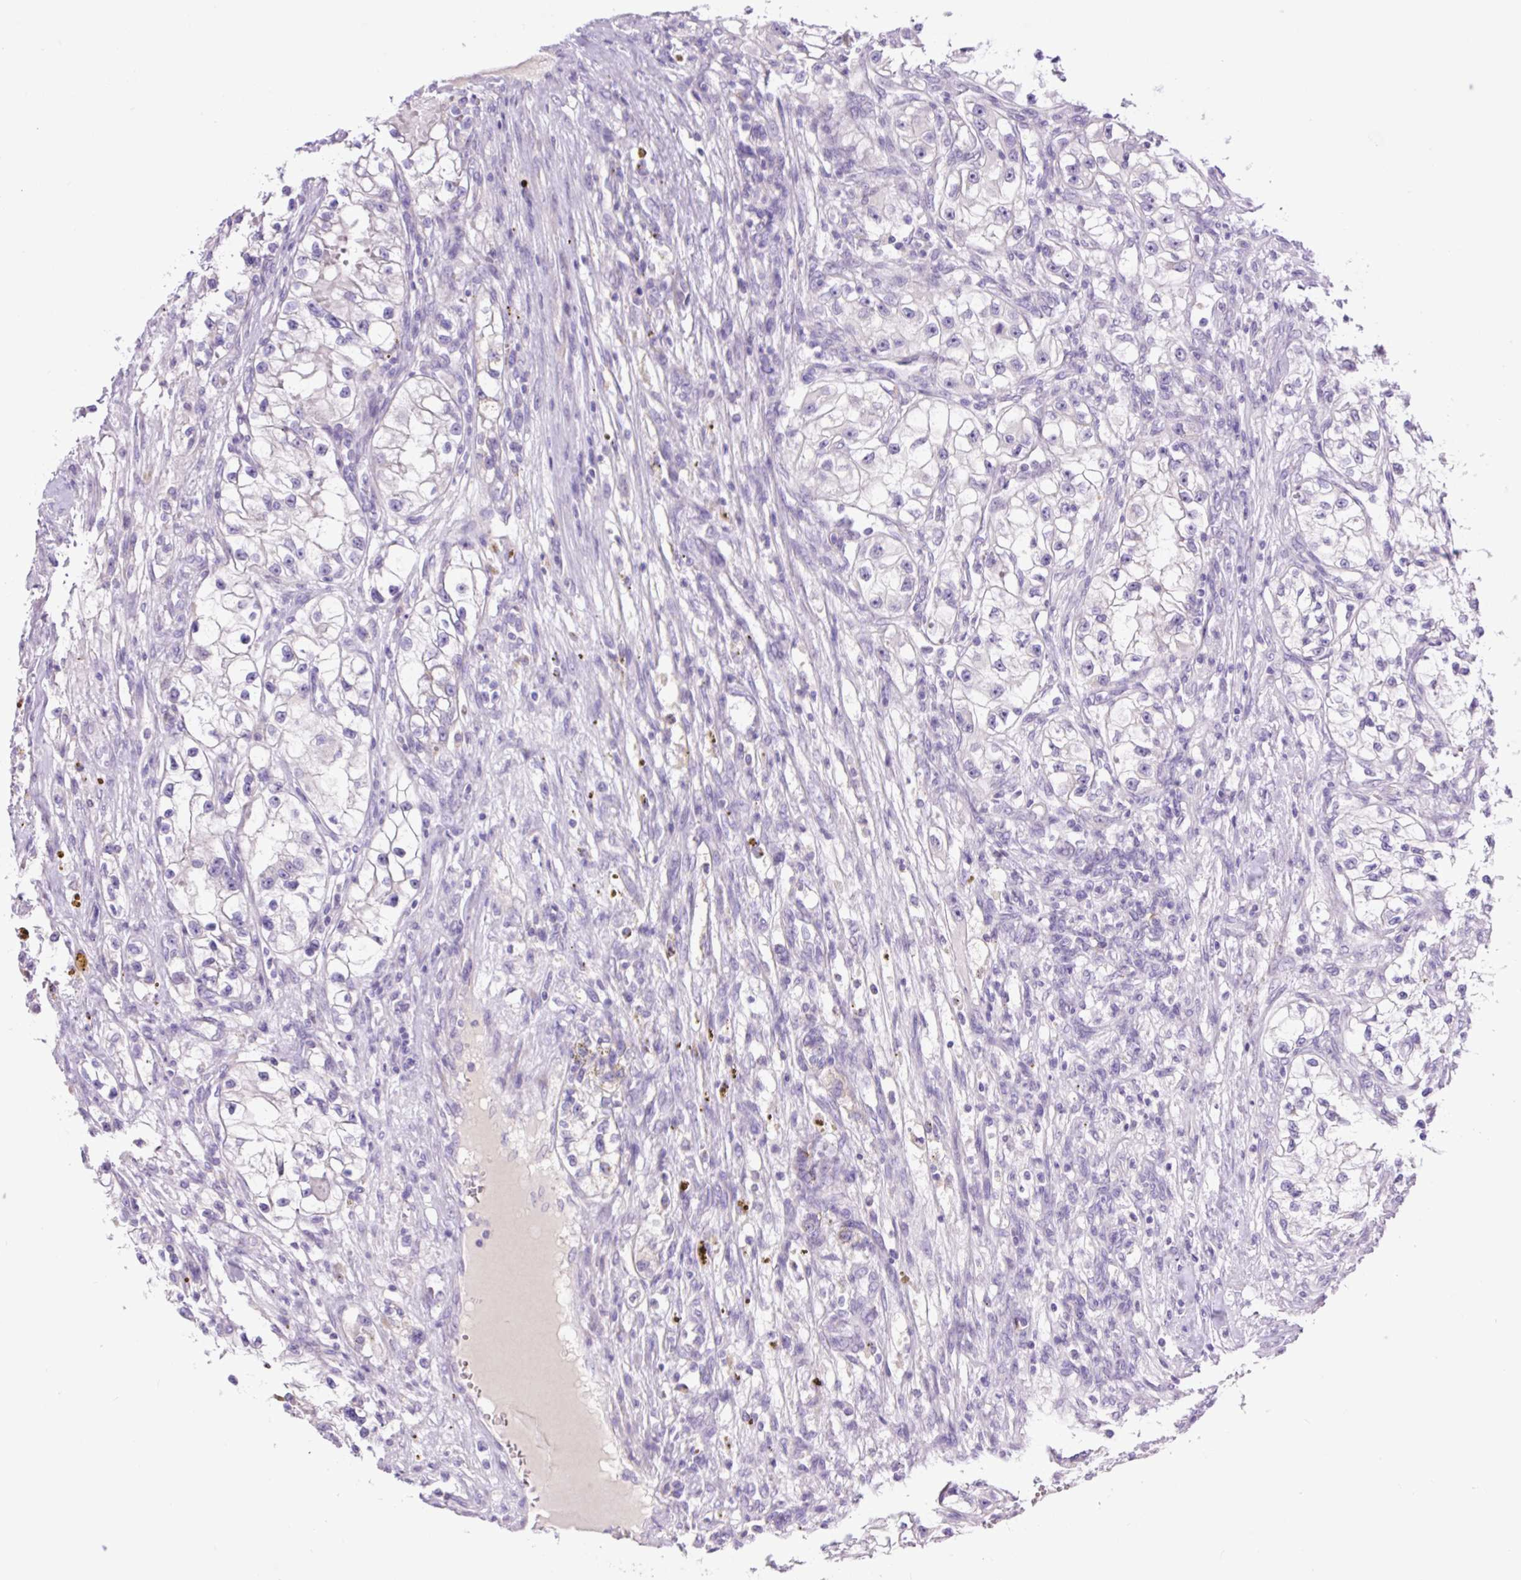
{"staining": {"intensity": "negative", "quantity": "none", "location": "none"}, "tissue": "renal cancer", "cell_type": "Tumor cells", "image_type": "cancer", "snomed": [{"axis": "morphology", "description": "Adenocarcinoma, NOS"}, {"axis": "topography", "description": "Kidney"}], "caption": "There is no significant positivity in tumor cells of adenocarcinoma (renal). (DAB (3,3'-diaminobenzidine) immunohistochemistry visualized using brightfield microscopy, high magnification).", "gene": "MFSD3", "patient": {"sex": "female", "age": 57}}